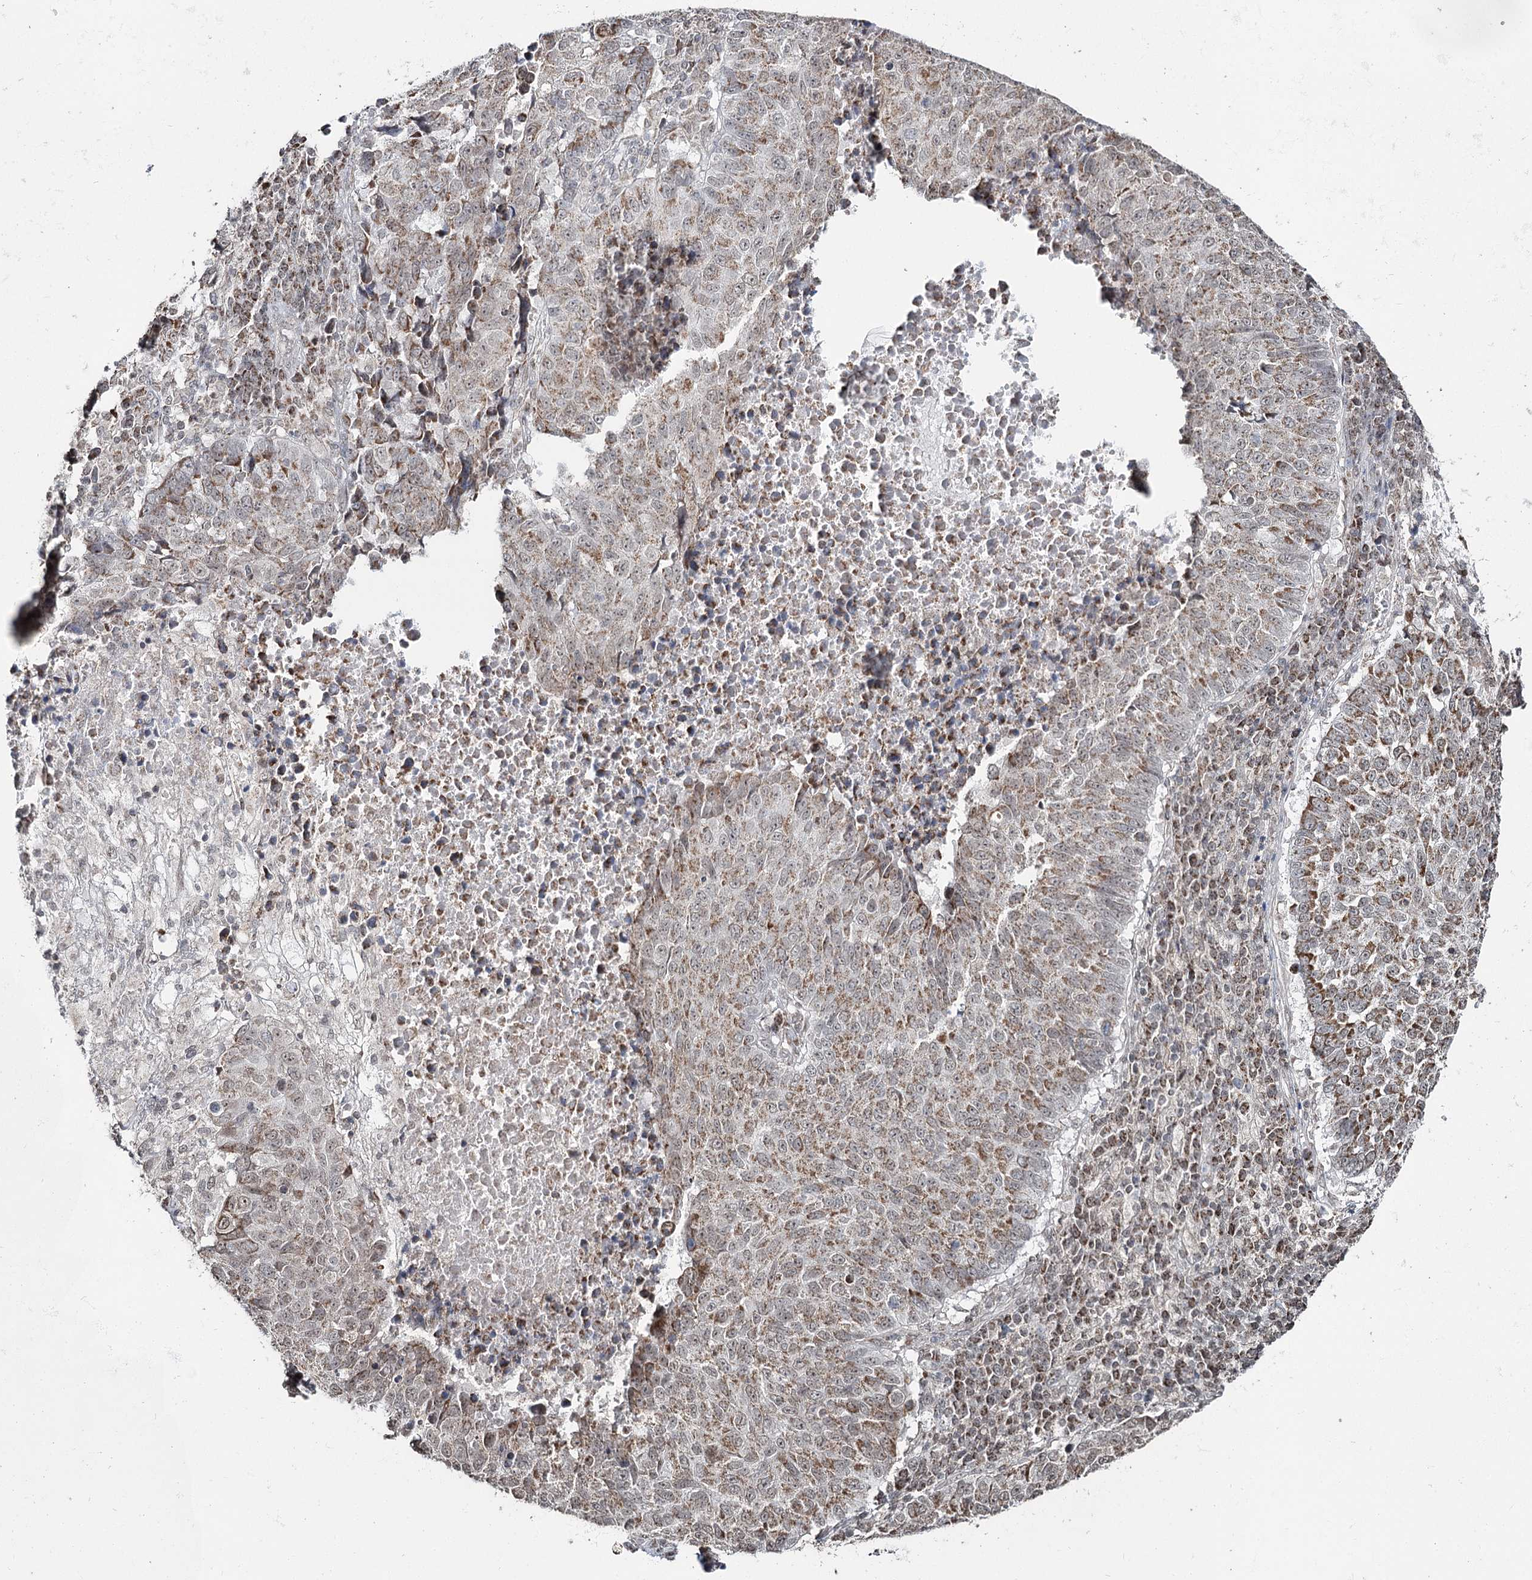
{"staining": {"intensity": "moderate", "quantity": "25%-75%", "location": "cytoplasmic/membranous"}, "tissue": "lung cancer", "cell_type": "Tumor cells", "image_type": "cancer", "snomed": [{"axis": "morphology", "description": "Squamous cell carcinoma, NOS"}, {"axis": "topography", "description": "Lung"}], "caption": "A medium amount of moderate cytoplasmic/membranous staining is seen in about 25%-75% of tumor cells in lung cancer tissue.", "gene": "PDHX", "patient": {"sex": "male", "age": 73}}